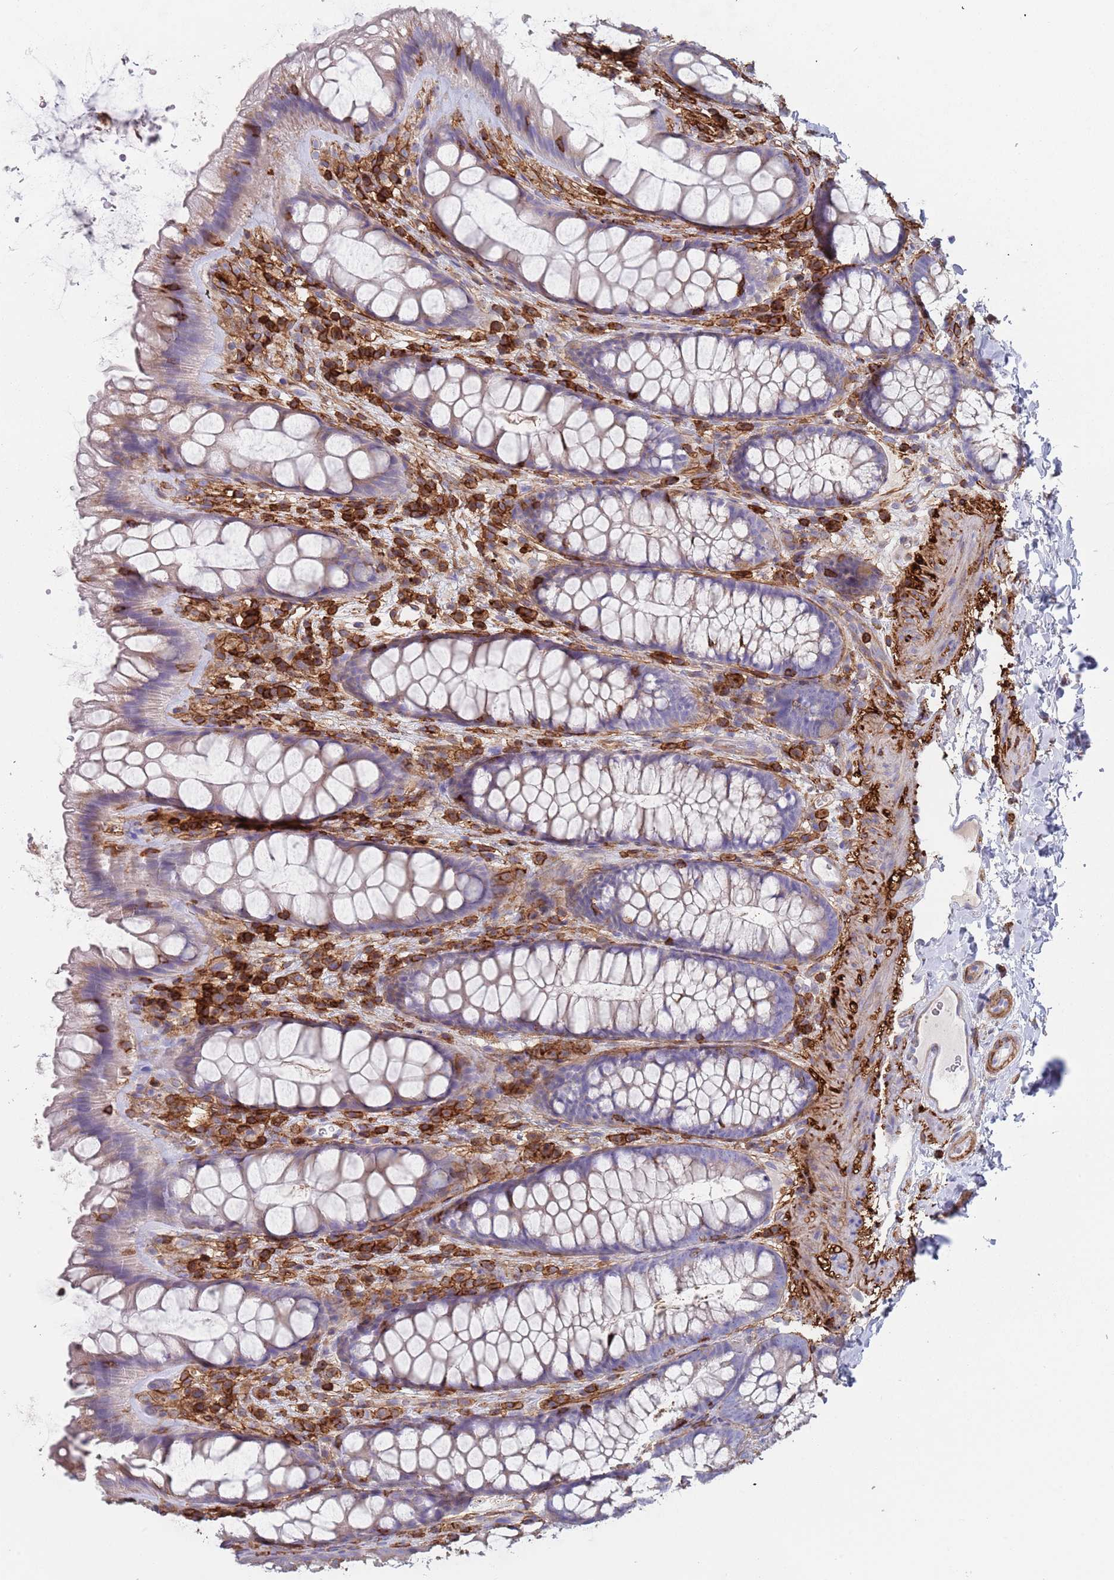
{"staining": {"intensity": "weak", "quantity": ">75%", "location": "cytoplasmic/membranous"}, "tissue": "colon", "cell_type": "Endothelial cells", "image_type": "normal", "snomed": [{"axis": "morphology", "description": "Normal tissue, NOS"}, {"axis": "topography", "description": "Colon"}], "caption": "Immunohistochemical staining of normal colon reveals low levels of weak cytoplasmic/membranous staining in about >75% of endothelial cells.", "gene": "RNF144A", "patient": {"sex": "male", "age": 46}}